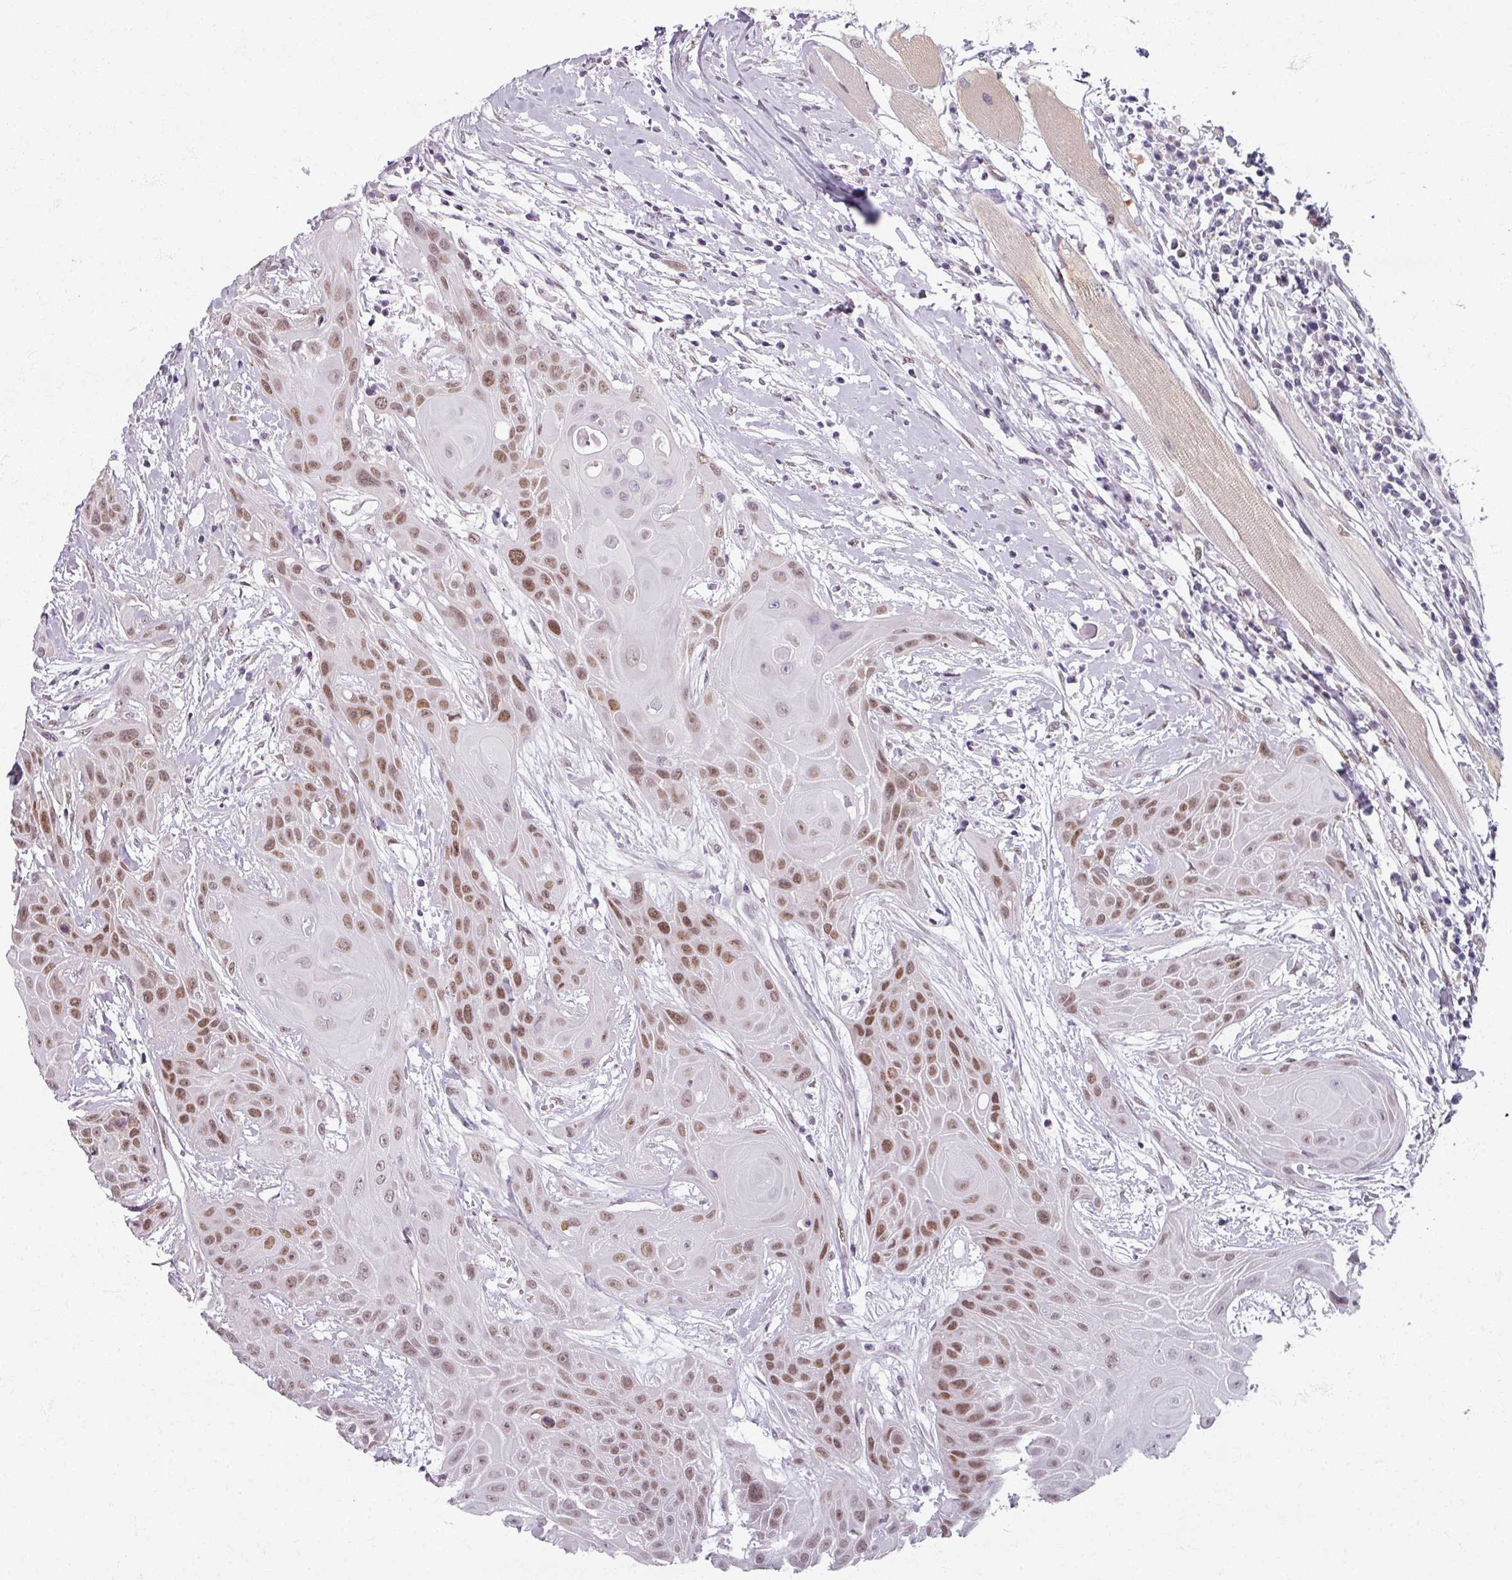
{"staining": {"intensity": "moderate", "quantity": "25%-75%", "location": "nuclear"}, "tissue": "head and neck cancer", "cell_type": "Tumor cells", "image_type": "cancer", "snomed": [{"axis": "morphology", "description": "Squamous cell carcinoma, NOS"}, {"axis": "topography", "description": "Head-Neck"}], "caption": "Brown immunohistochemical staining in human head and neck squamous cell carcinoma reveals moderate nuclear positivity in approximately 25%-75% of tumor cells.", "gene": "RIPOR3", "patient": {"sex": "female", "age": 73}}